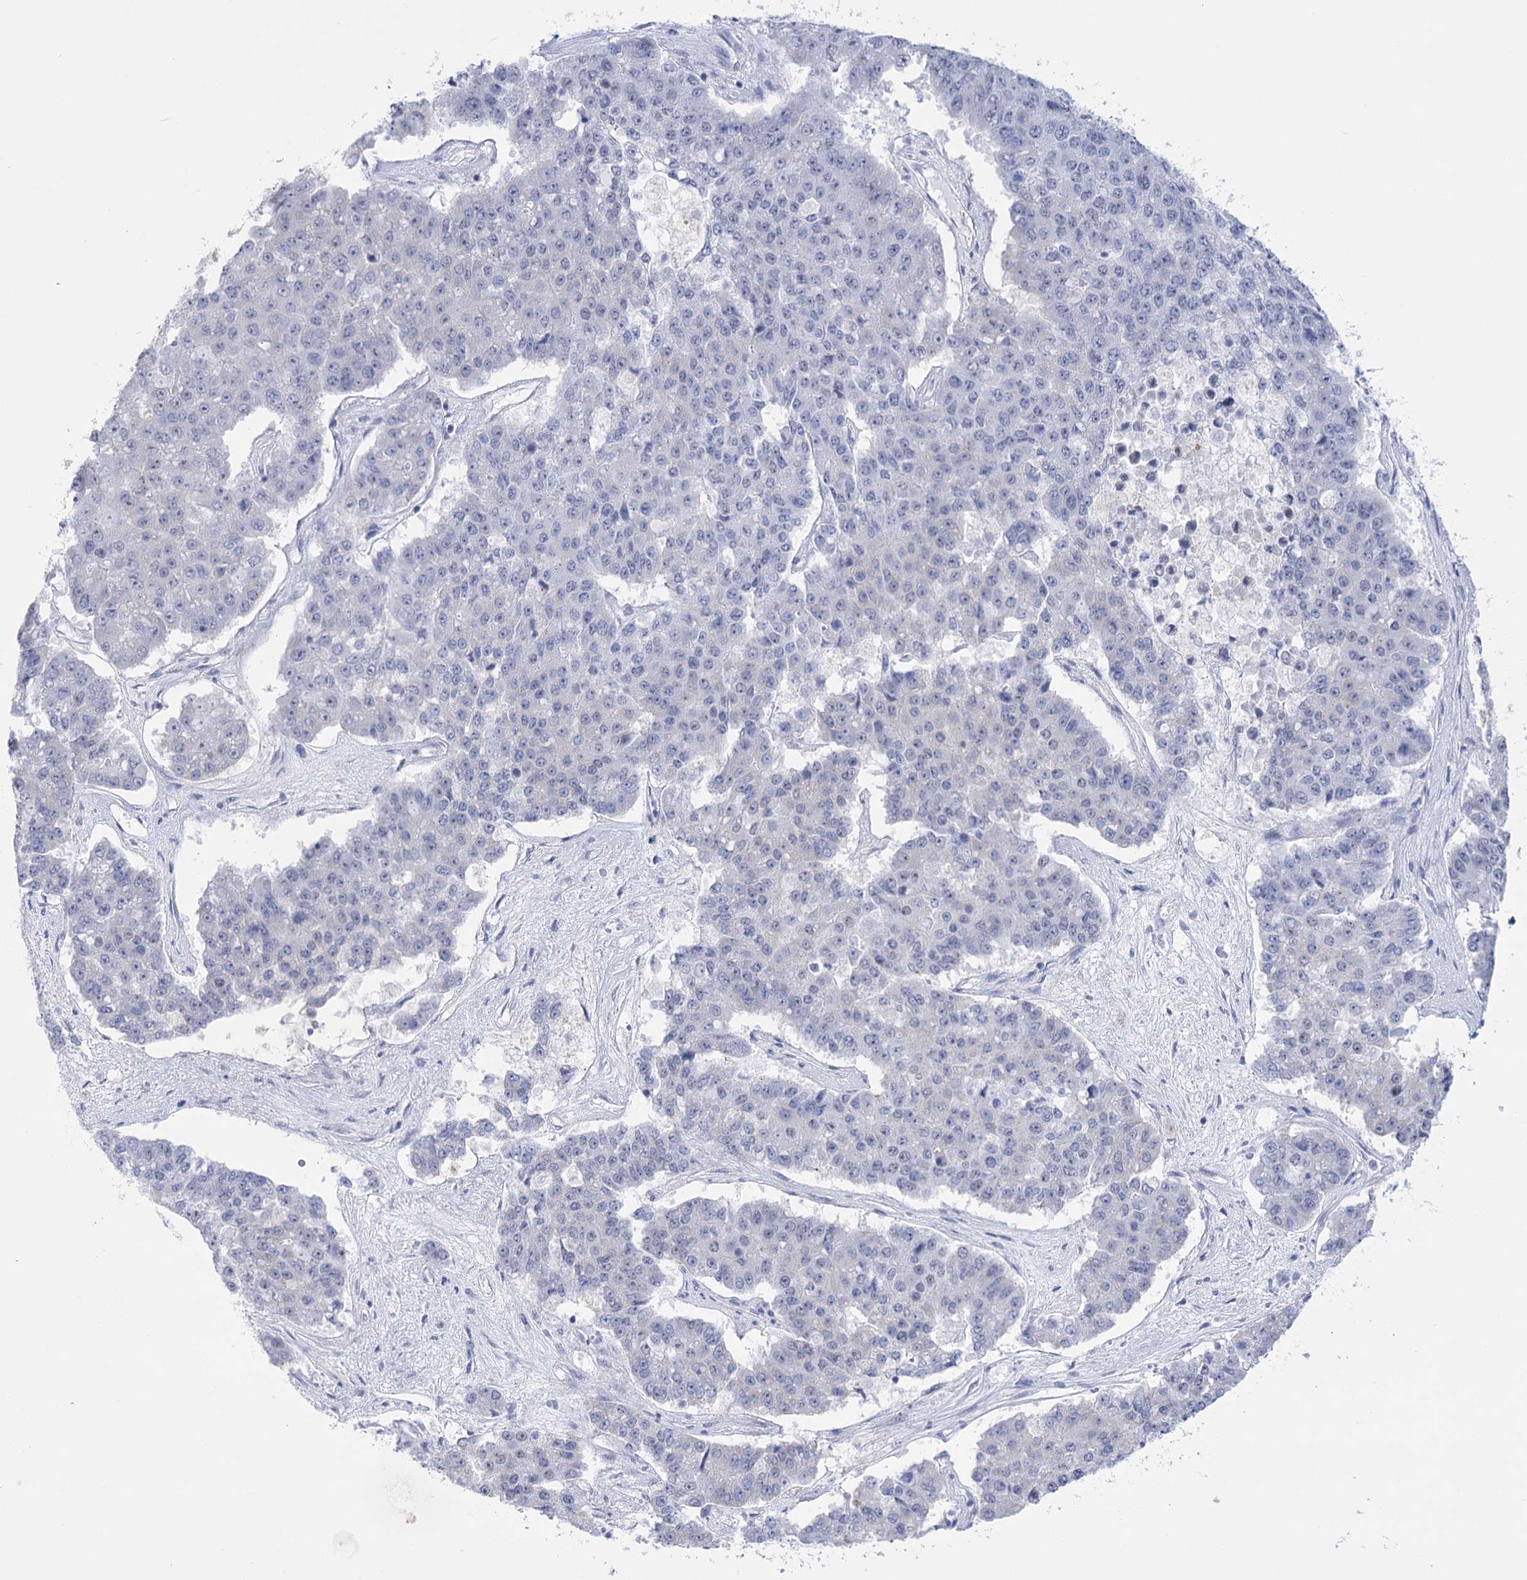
{"staining": {"intensity": "negative", "quantity": "none", "location": "none"}, "tissue": "pancreatic cancer", "cell_type": "Tumor cells", "image_type": "cancer", "snomed": [{"axis": "morphology", "description": "Adenocarcinoma, NOS"}, {"axis": "topography", "description": "Pancreas"}], "caption": "Adenocarcinoma (pancreatic) was stained to show a protein in brown. There is no significant staining in tumor cells. Brightfield microscopy of immunohistochemistry (IHC) stained with DAB (brown) and hematoxylin (blue), captured at high magnification.", "gene": "HORMAD1", "patient": {"sex": "male", "age": 50}}